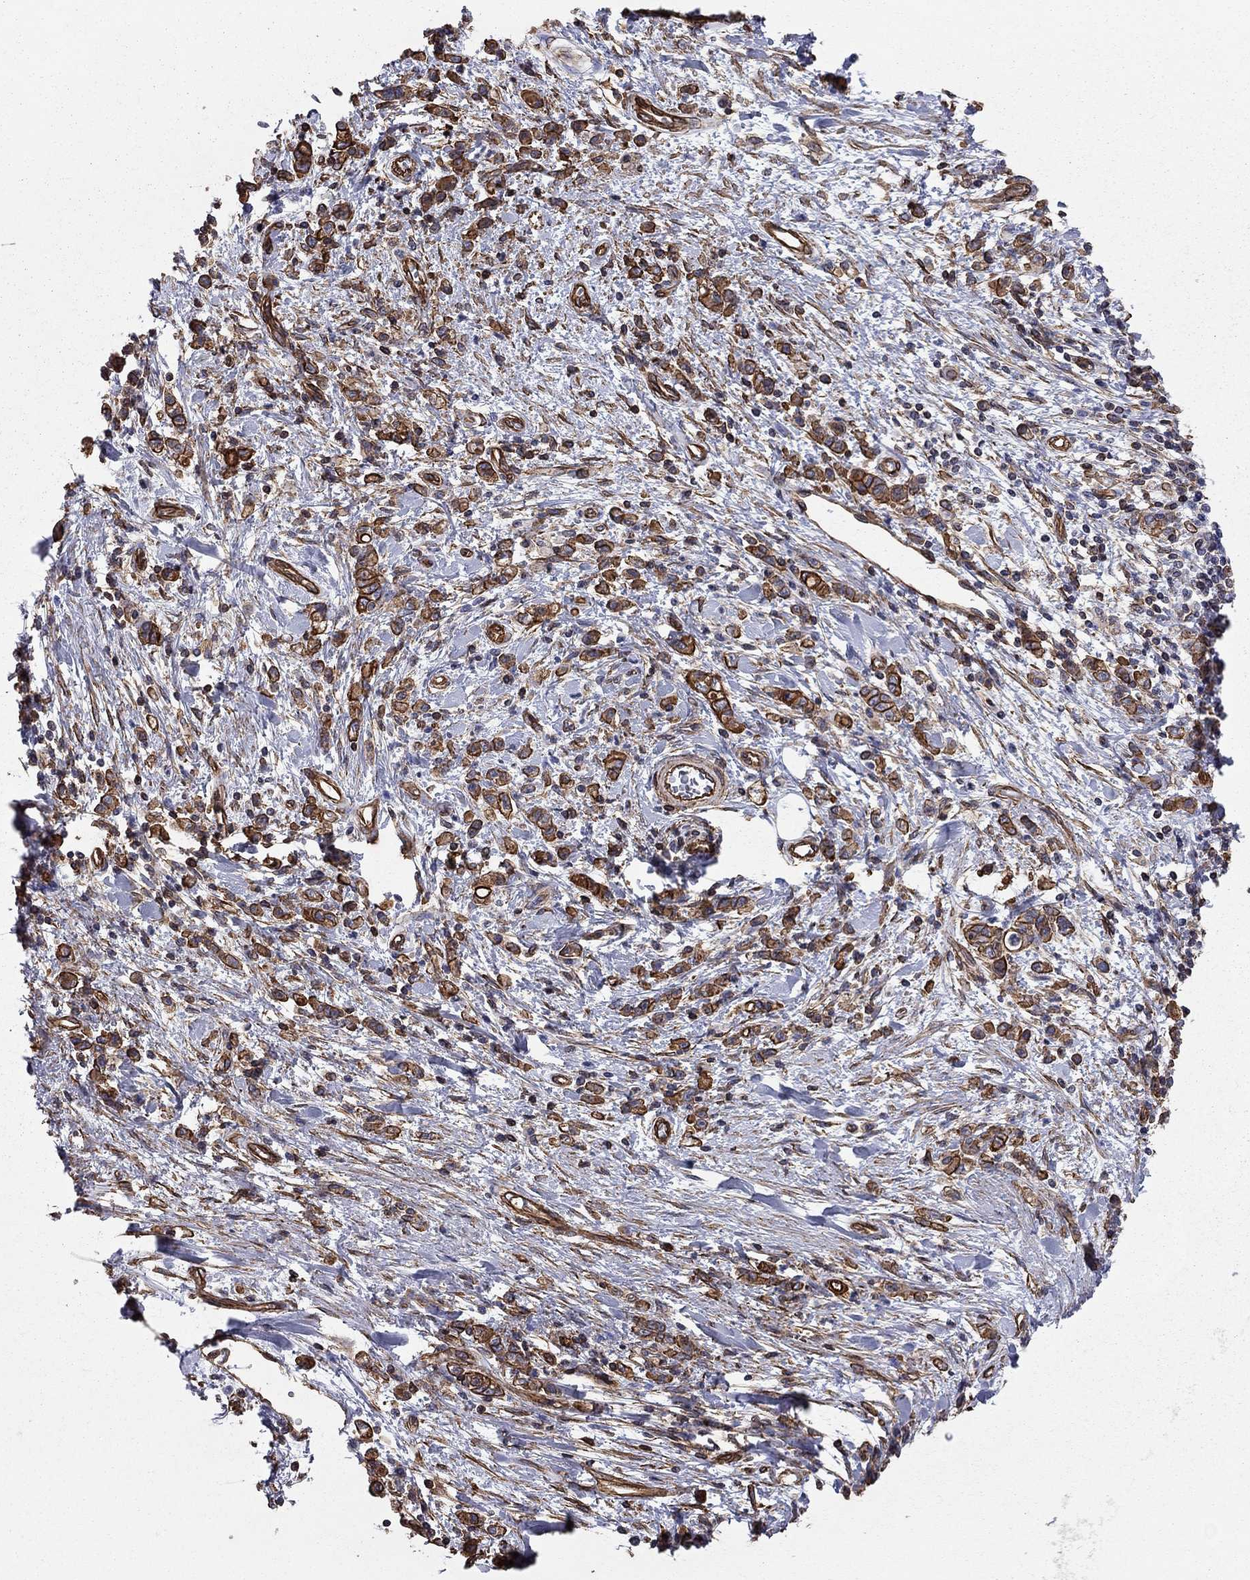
{"staining": {"intensity": "strong", "quantity": ">75%", "location": "cytoplasmic/membranous"}, "tissue": "stomach cancer", "cell_type": "Tumor cells", "image_type": "cancer", "snomed": [{"axis": "morphology", "description": "Adenocarcinoma, NOS"}, {"axis": "topography", "description": "Stomach"}], "caption": "Immunohistochemistry histopathology image of neoplastic tissue: human stomach cancer stained using IHC exhibits high levels of strong protein expression localized specifically in the cytoplasmic/membranous of tumor cells, appearing as a cytoplasmic/membranous brown color.", "gene": "BICDL2", "patient": {"sex": "male", "age": 77}}